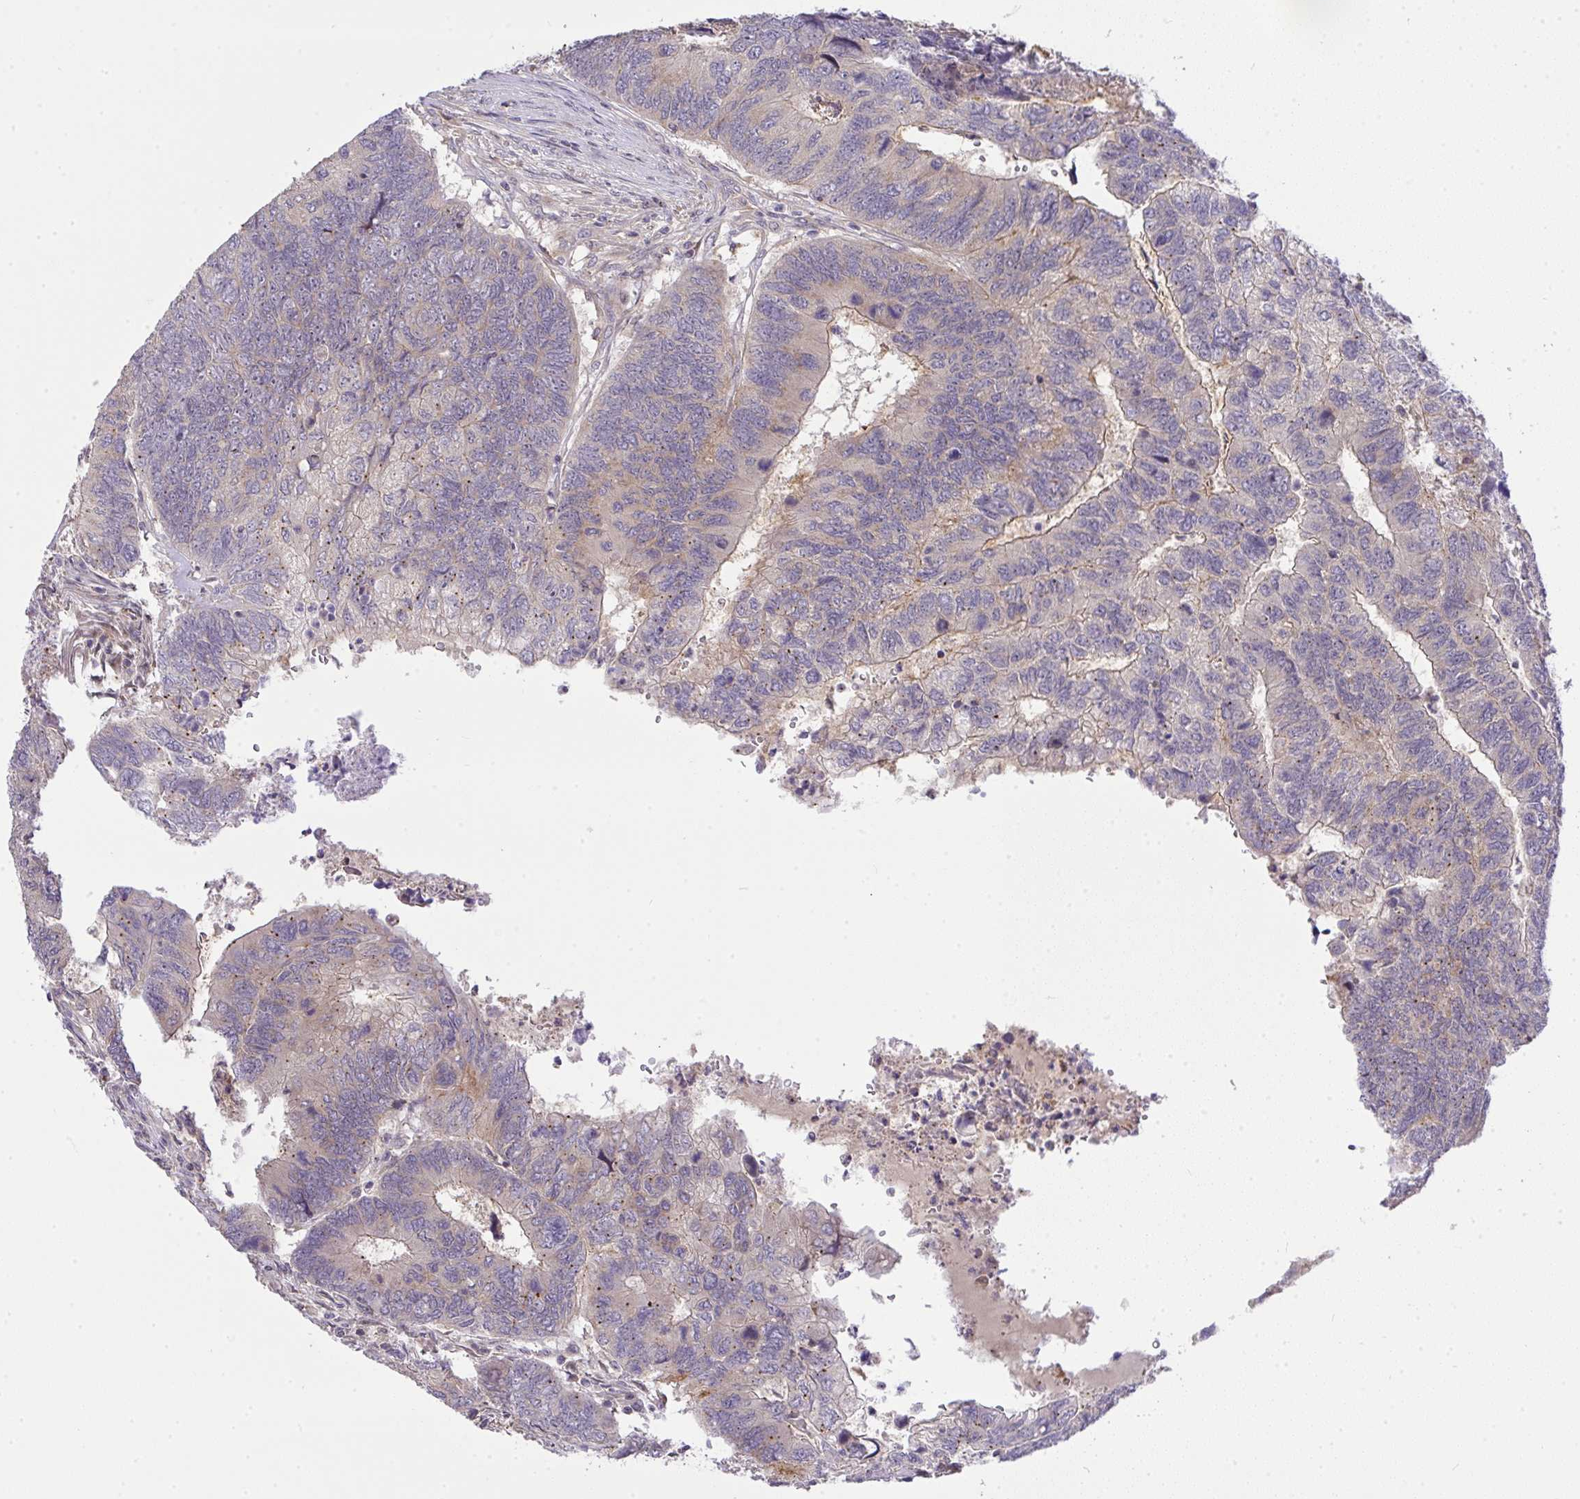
{"staining": {"intensity": "weak", "quantity": "<25%", "location": "cytoplasmic/membranous"}, "tissue": "colorectal cancer", "cell_type": "Tumor cells", "image_type": "cancer", "snomed": [{"axis": "morphology", "description": "Adenocarcinoma, NOS"}, {"axis": "topography", "description": "Colon"}], "caption": "Colorectal adenocarcinoma was stained to show a protein in brown. There is no significant positivity in tumor cells. (Stains: DAB immunohistochemistry with hematoxylin counter stain, Microscopy: brightfield microscopy at high magnification).", "gene": "SLC9A6", "patient": {"sex": "female", "age": 67}}